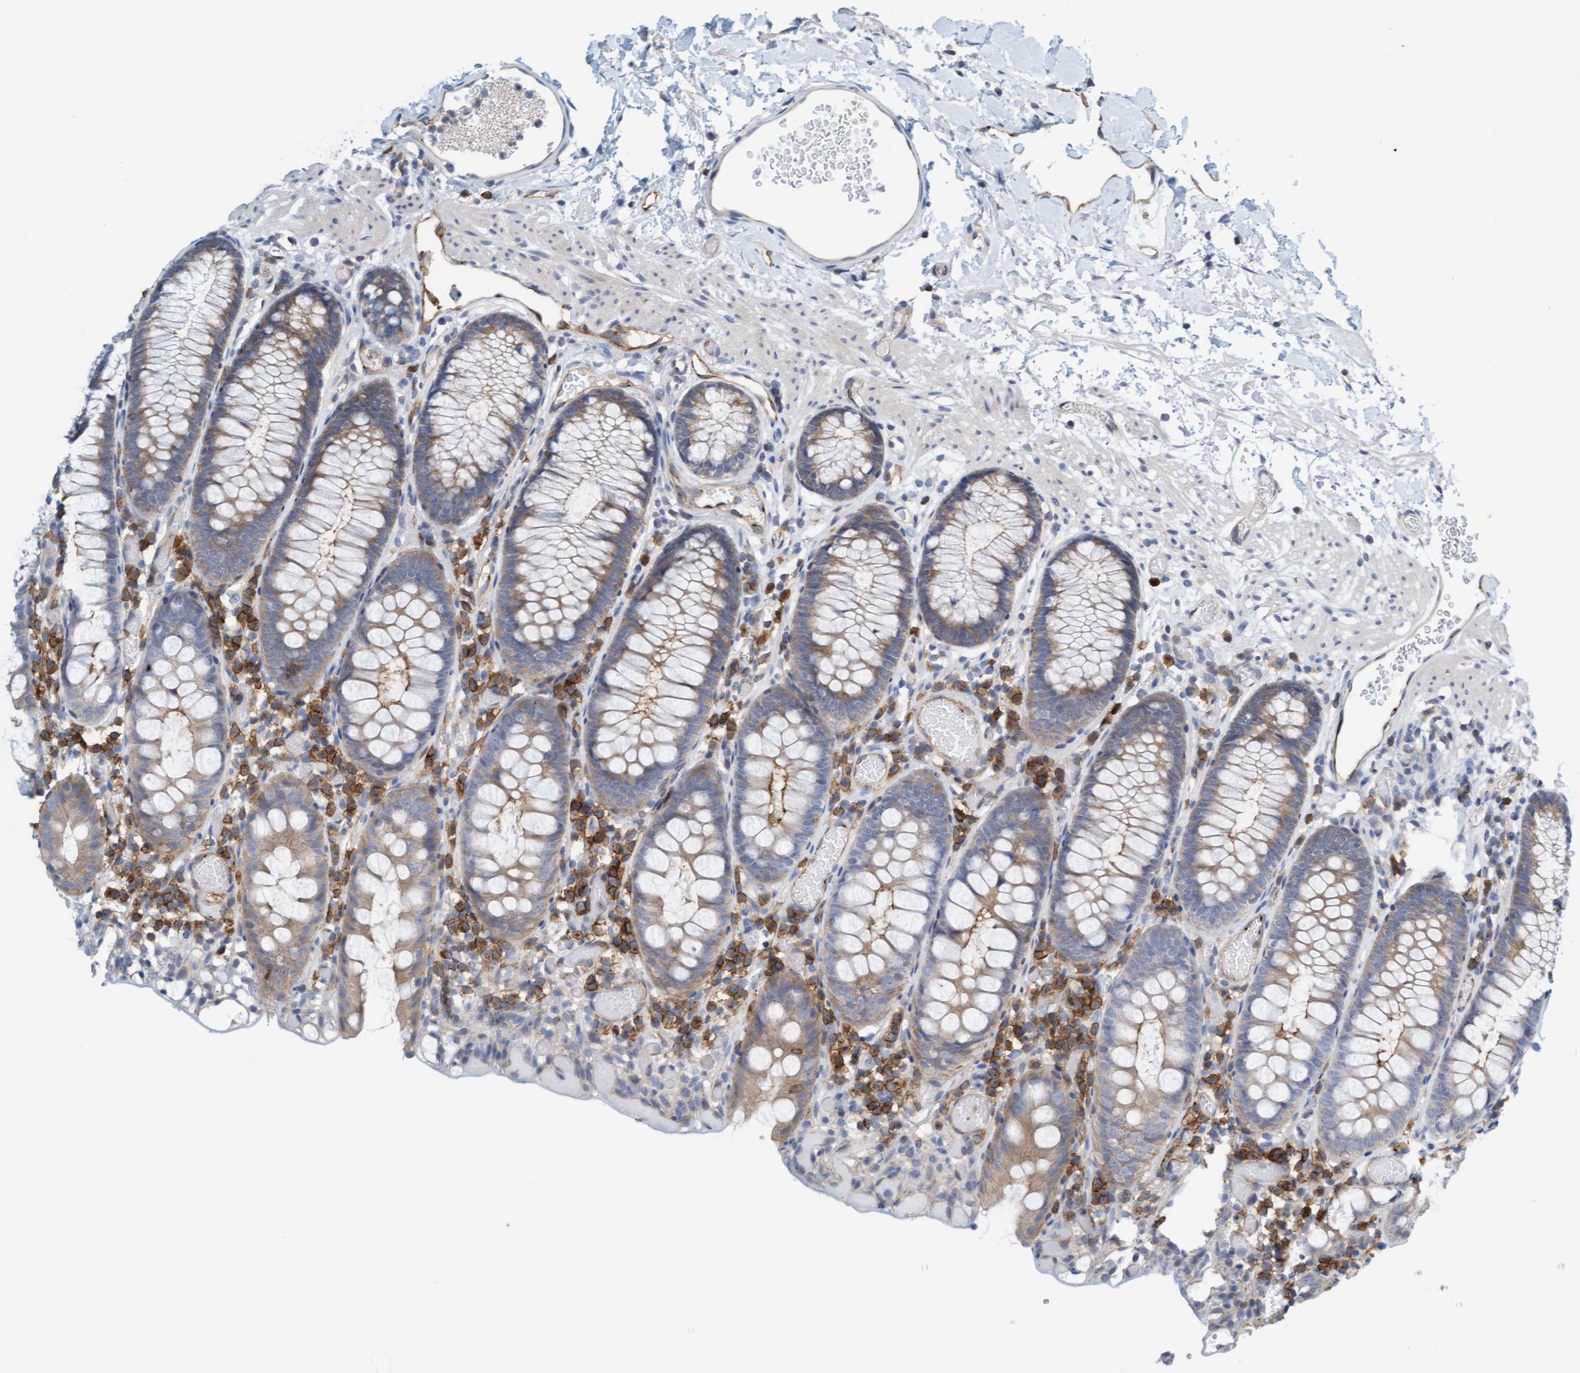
{"staining": {"intensity": "moderate", "quantity": ">75%", "location": "cytoplasmic/membranous"}, "tissue": "colon", "cell_type": "Endothelial cells", "image_type": "normal", "snomed": [{"axis": "morphology", "description": "Normal tissue, NOS"}, {"axis": "topography", "description": "Colon"}], "caption": "Brown immunohistochemical staining in unremarkable colon exhibits moderate cytoplasmic/membranous positivity in about >75% of endothelial cells.", "gene": "PRKD2", "patient": {"sex": "male", "age": 14}}